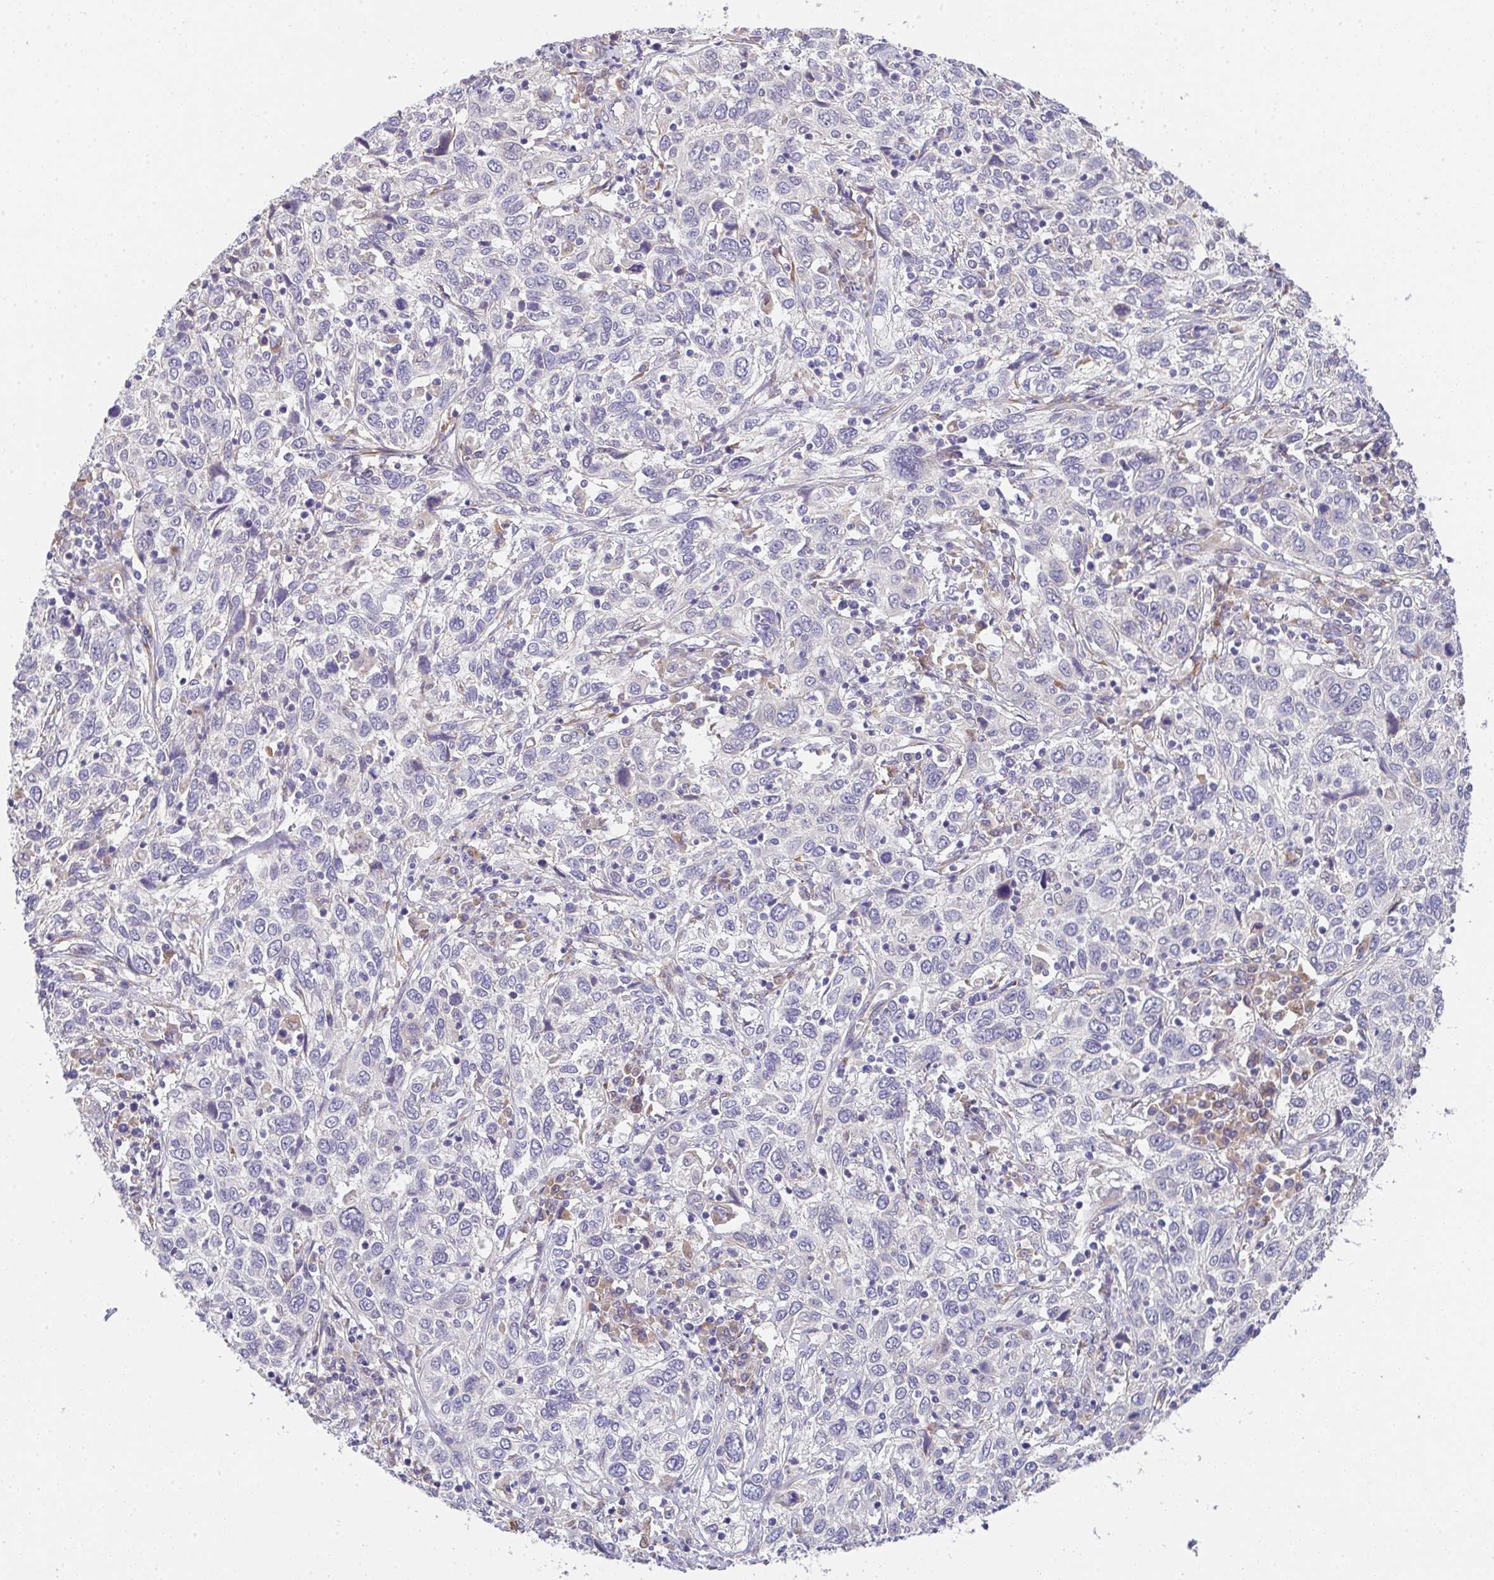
{"staining": {"intensity": "negative", "quantity": "none", "location": "none"}, "tissue": "cervical cancer", "cell_type": "Tumor cells", "image_type": "cancer", "snomed": [{"axis": "morphology", "description": "Squamous cell carcinoma, NOS"}, {"axis": "topography", "description": "Cervix"}], "caption": "A photomicrograph of human cervical cancer (squamous cell carcinoma) is negative for staining in tumor cells. The staining was performed using DAB to visualize the protein expression in brown, while the nuclei were stained in blue with hematoxylin (Magnification: 20x).", "gene": "TSPAN31", "patient": {"sex": "female", "age": 46}}